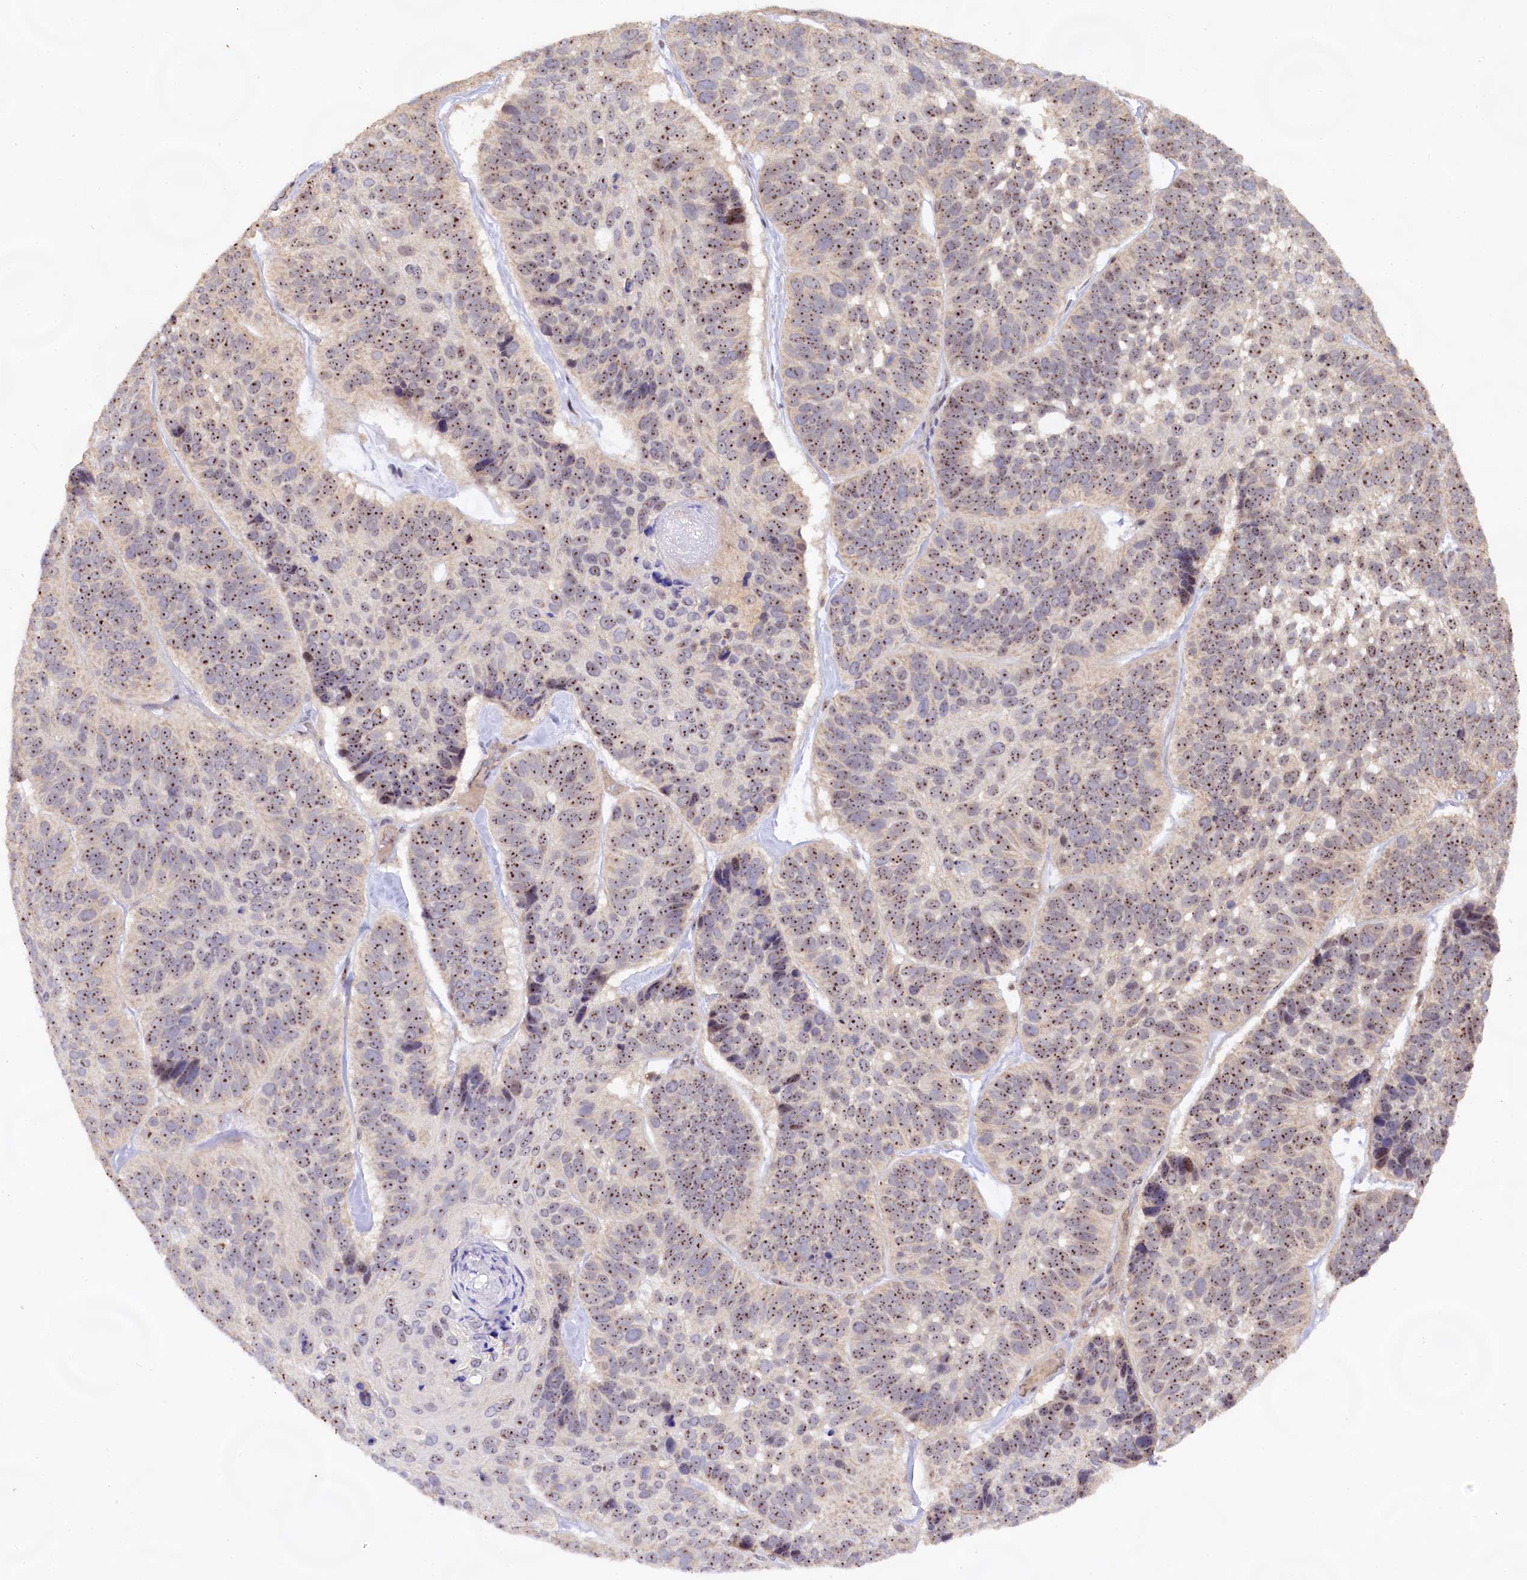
{"staining": {"intensity": "moderate", "quantity": ">75%", "location": "nuclear"}, "tissue": "skin cancer", "cell_type": "Tumor cells", "image_type": "cancer", "snomed": [{"axis": "morphology", "description": "Basal cell carcinoma"}, {"axis": "topography", "description": "Skin"}], "caption": "Approximately >75% of tumor cells in basal cell carcinoma (skin) reveal moderate nuclear protein expression as visualized by brown immunohistochemical staining.", "gene": "RRP8", "patient": {"sex": "male", "age": 62}}